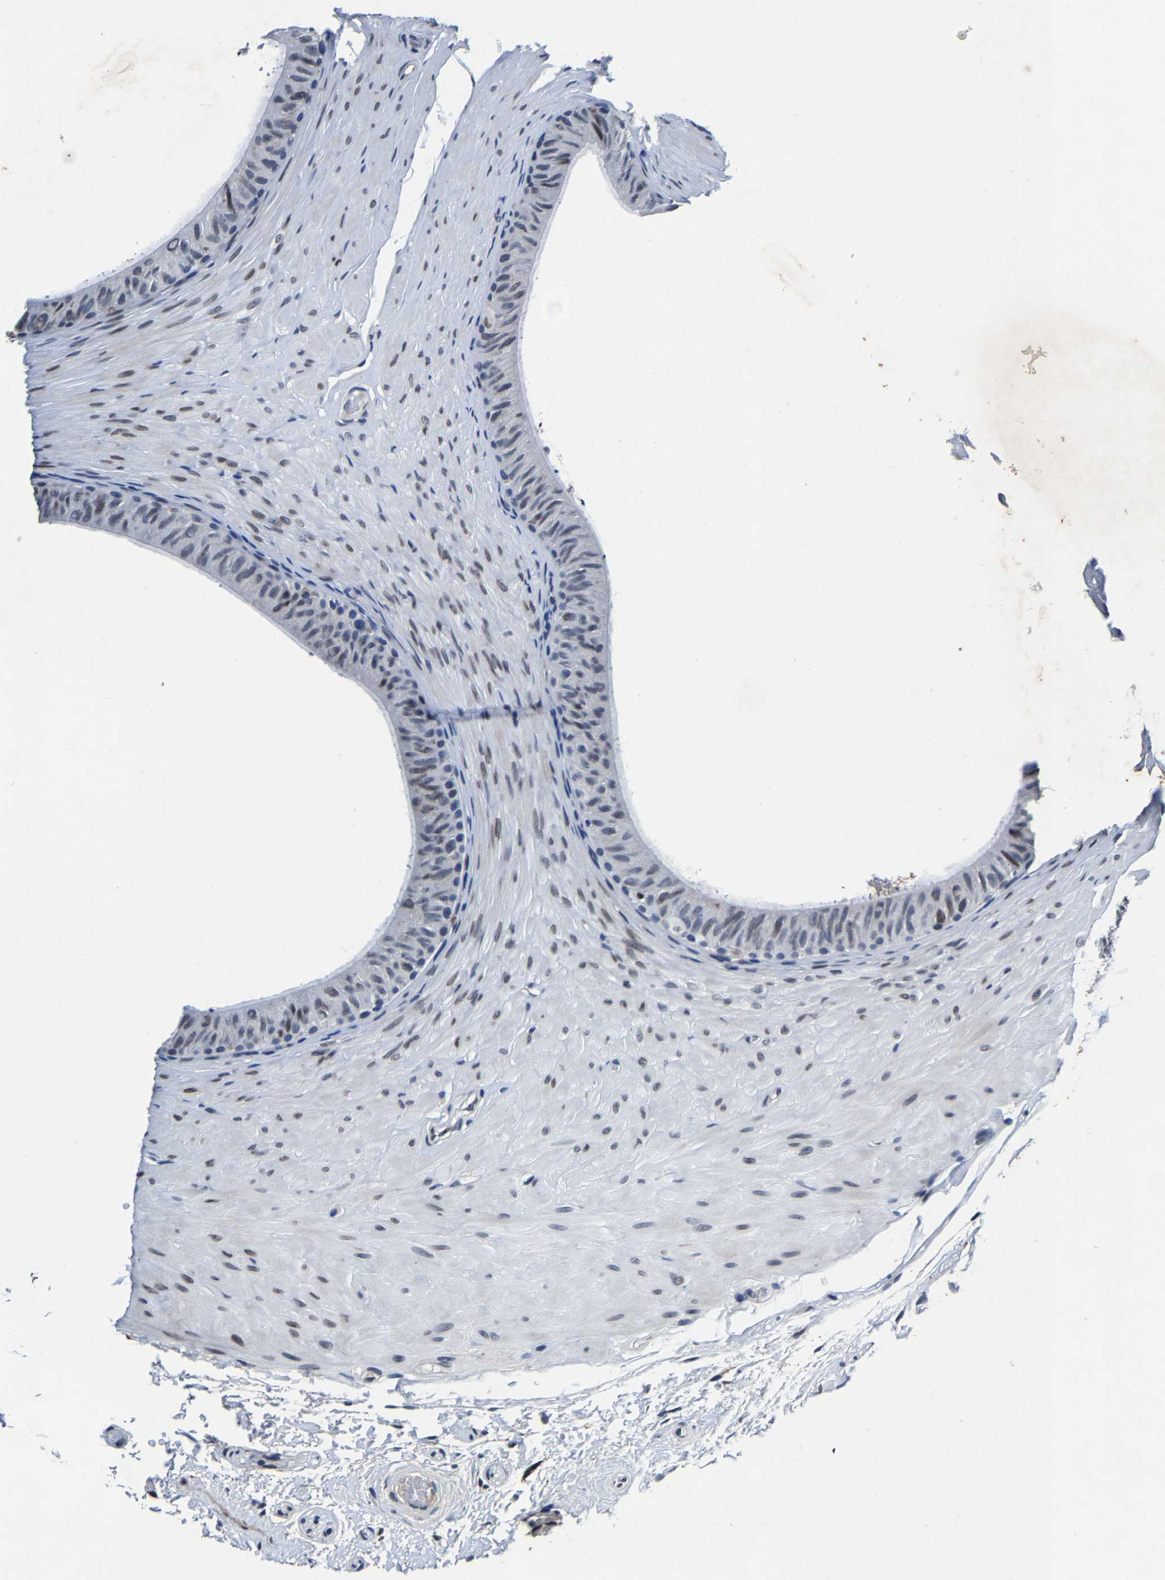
{"staining": {"intensity": "moderate", "quantity": "<25%", "location": "nuclear"}, "tissue": "epididymis", "cell_type": "Glandular cells", "image_type": "normal", "snomed": [{"axis": "morphology", "description": "Normal tissue, NOS"}, {"axis": "topography", "description": "Epididymis"}], "caption": "Epididymis stained with IHC demonstrates moderate nuclear staining in about <25% of glandular cells.", "gene": "UBN2", "patient": {"sex": "male", "age": 34}}